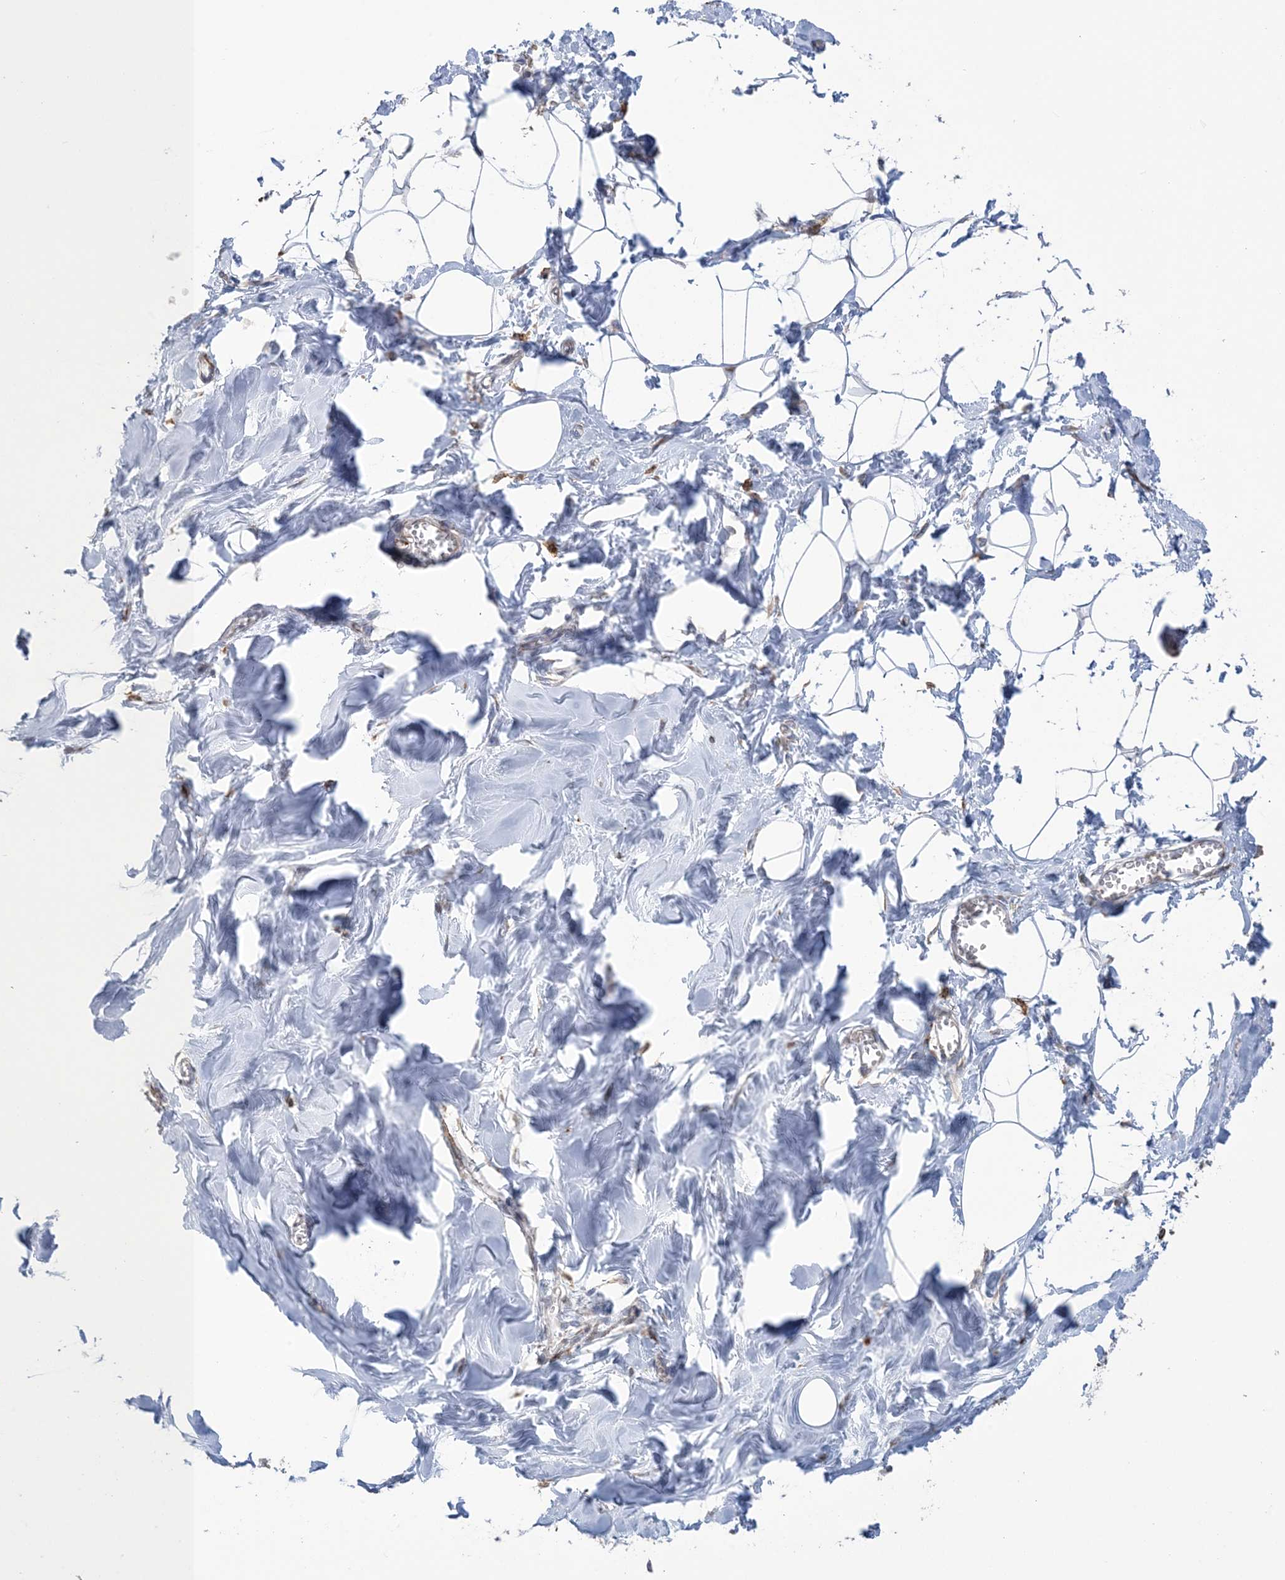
{"staining": {"intensity": "negative", "quantity": "none", "location": "none"}, "tissue": "breast", "cell_type": "Adipocytes", "image_type": "normal", "snomed": [{"axis": "morphology", "description": "Normal tissue, NOS"}, {"axis": "topography", "description": "Breast"}], "caption": "Photomicrograph shows no significant protein expression in adipocytes of unremarkable breast.", "gene": "SHANK1", "patient": {"sex": "female", "age": 27}}